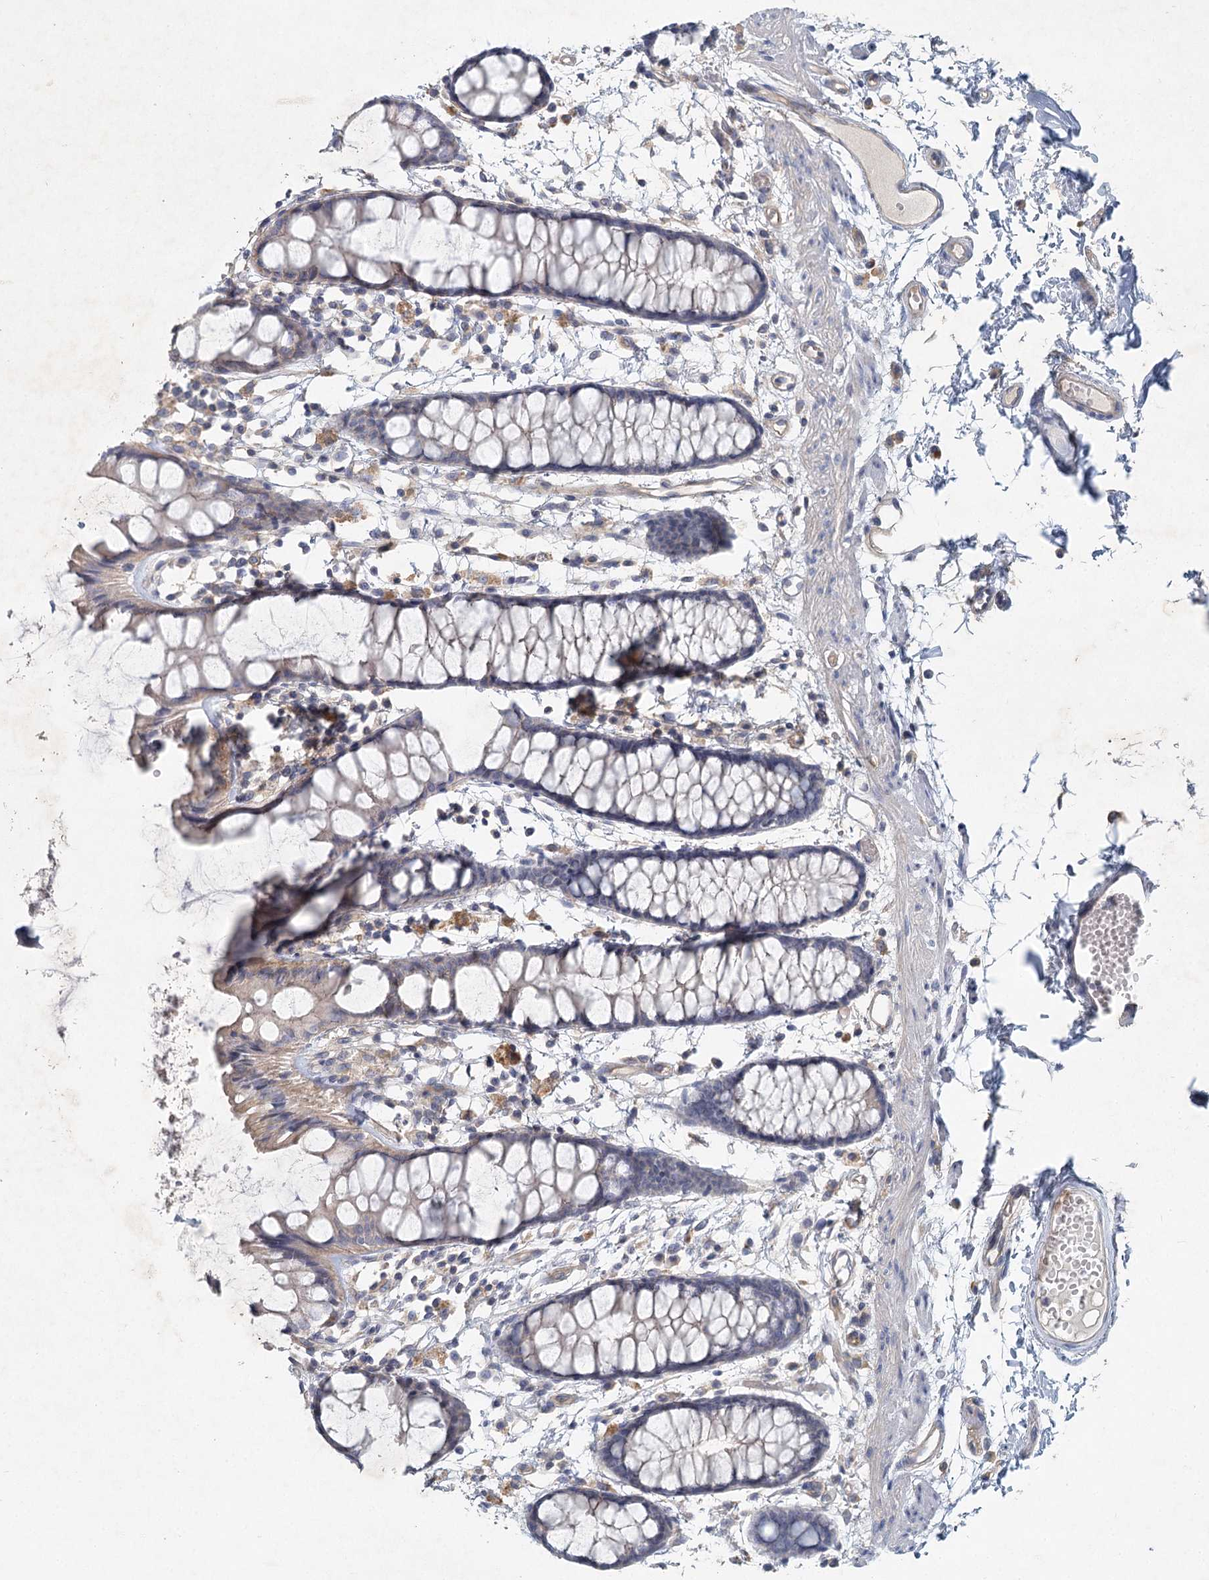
{"staining": {"intensity": "moderate", "quantity": "25%-75%", "location": "cytoplasmic/membranous"}, "tissue": "rectum", "cell_type": "Glandular cells", "image_type": "normal", "snomed": [{"axis": "morphology", "description": "Normal tissue, NOS"}, {"axis": "topography", "description": "Rectum"}], "caption": "An immunohistochemistry image of benign tissue is shown. Protein staining in brown labels moderate cytoplasmic/membranous positivity in rectum within glandular cells. The protein is stained brown, and the nuclei are stained in blue (DAB IHC with brightfield microscopy, high magnification).", "gene": "DNMBP", "patient": {"sex": "female", "age": 66}}